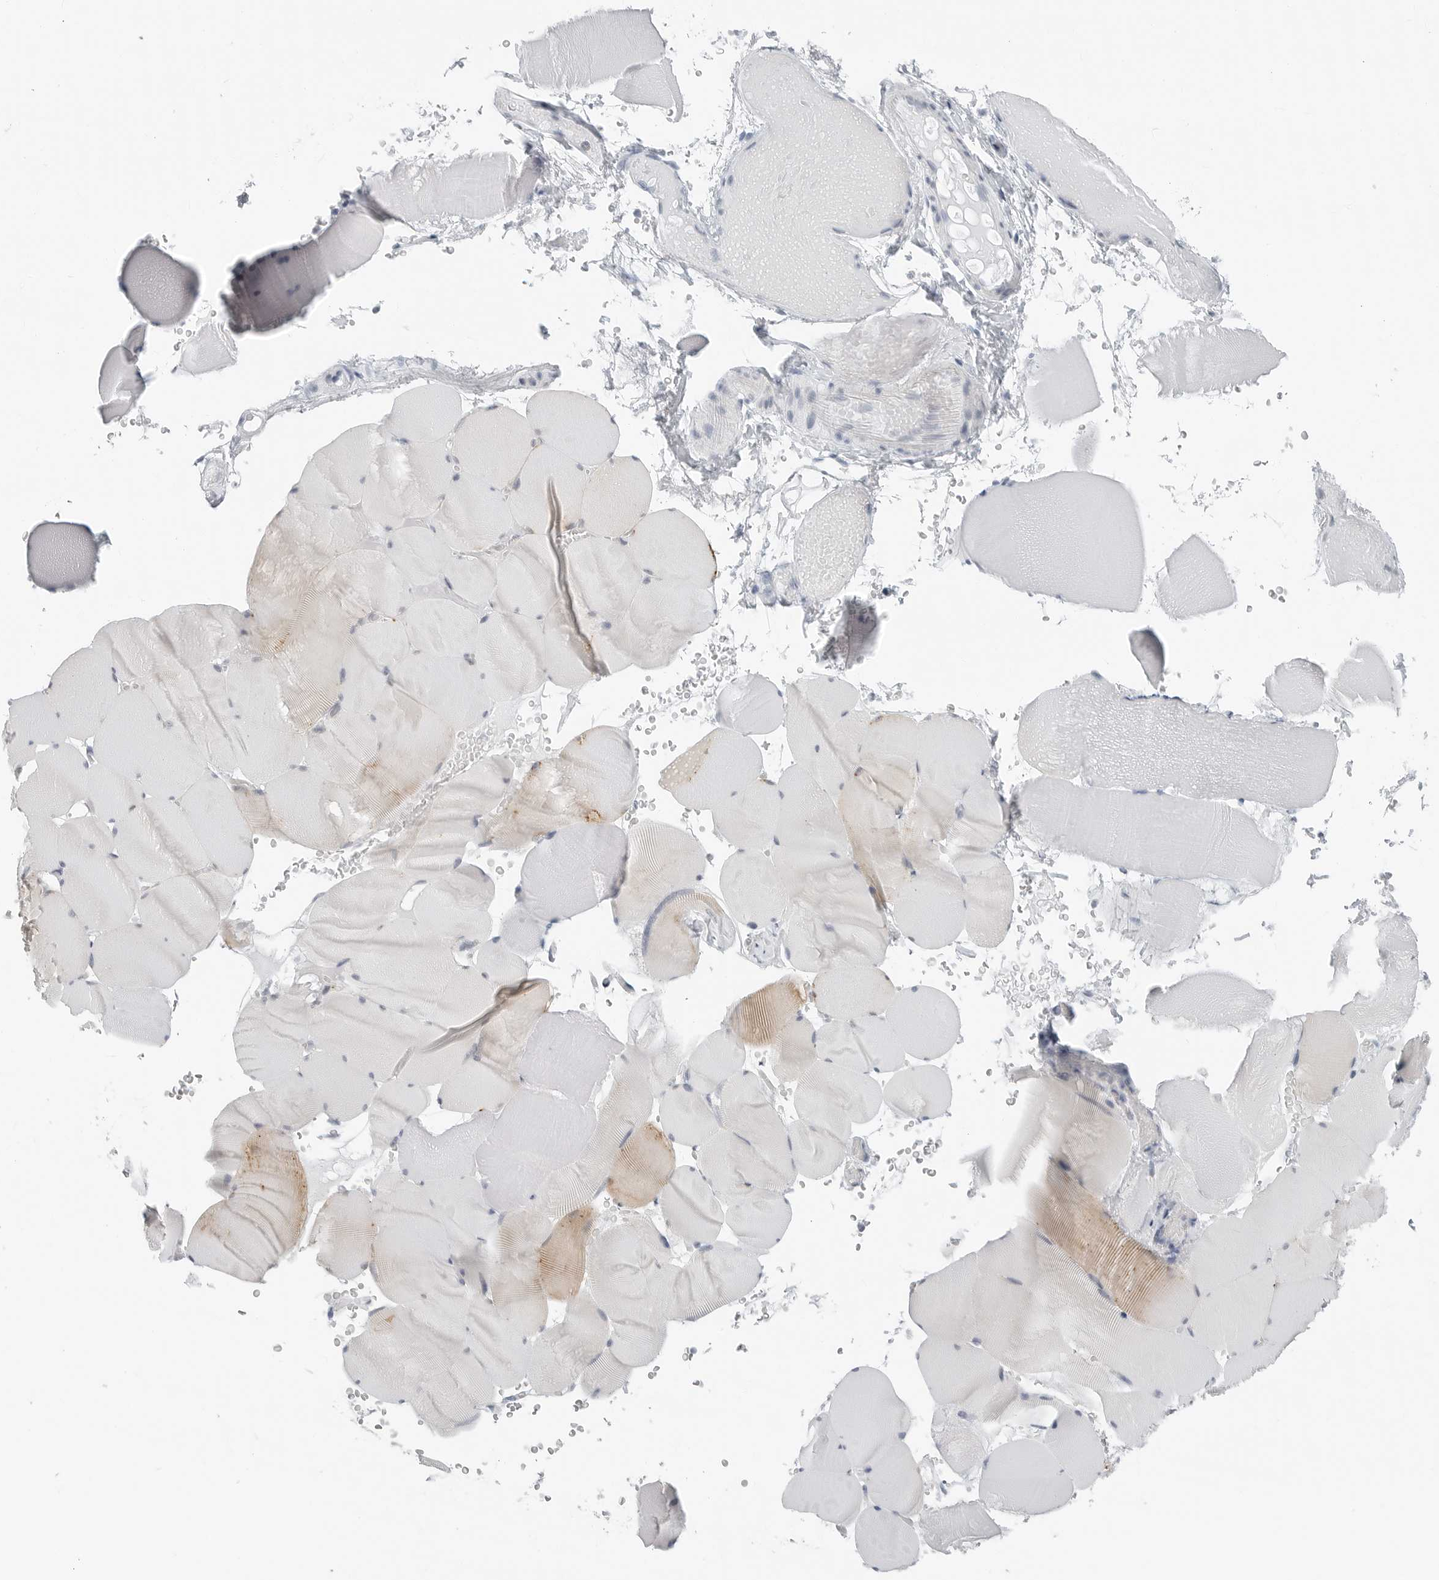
{"staining": {"intensity": "moderate", "quantity": "<25%", "location": "cytoplasmic/membranous"}, "tissue": "skeletal muscle", "cell_type": "Myocytes", "image_type": "normal", "snomed": [{"axis": "morphology", "description": "Normal tissue, NOS"}, {"axis": "topography", "description": "Skeletal muscle"}], "caption": "Brown immunohistochemical staining in benign skeletal muscle exhibits moderate cytoplasmic/membranous staining in approximately <25% of myocytes.", "gene": "XIRP1", "patient": {"sex": "male", "age": 62}}